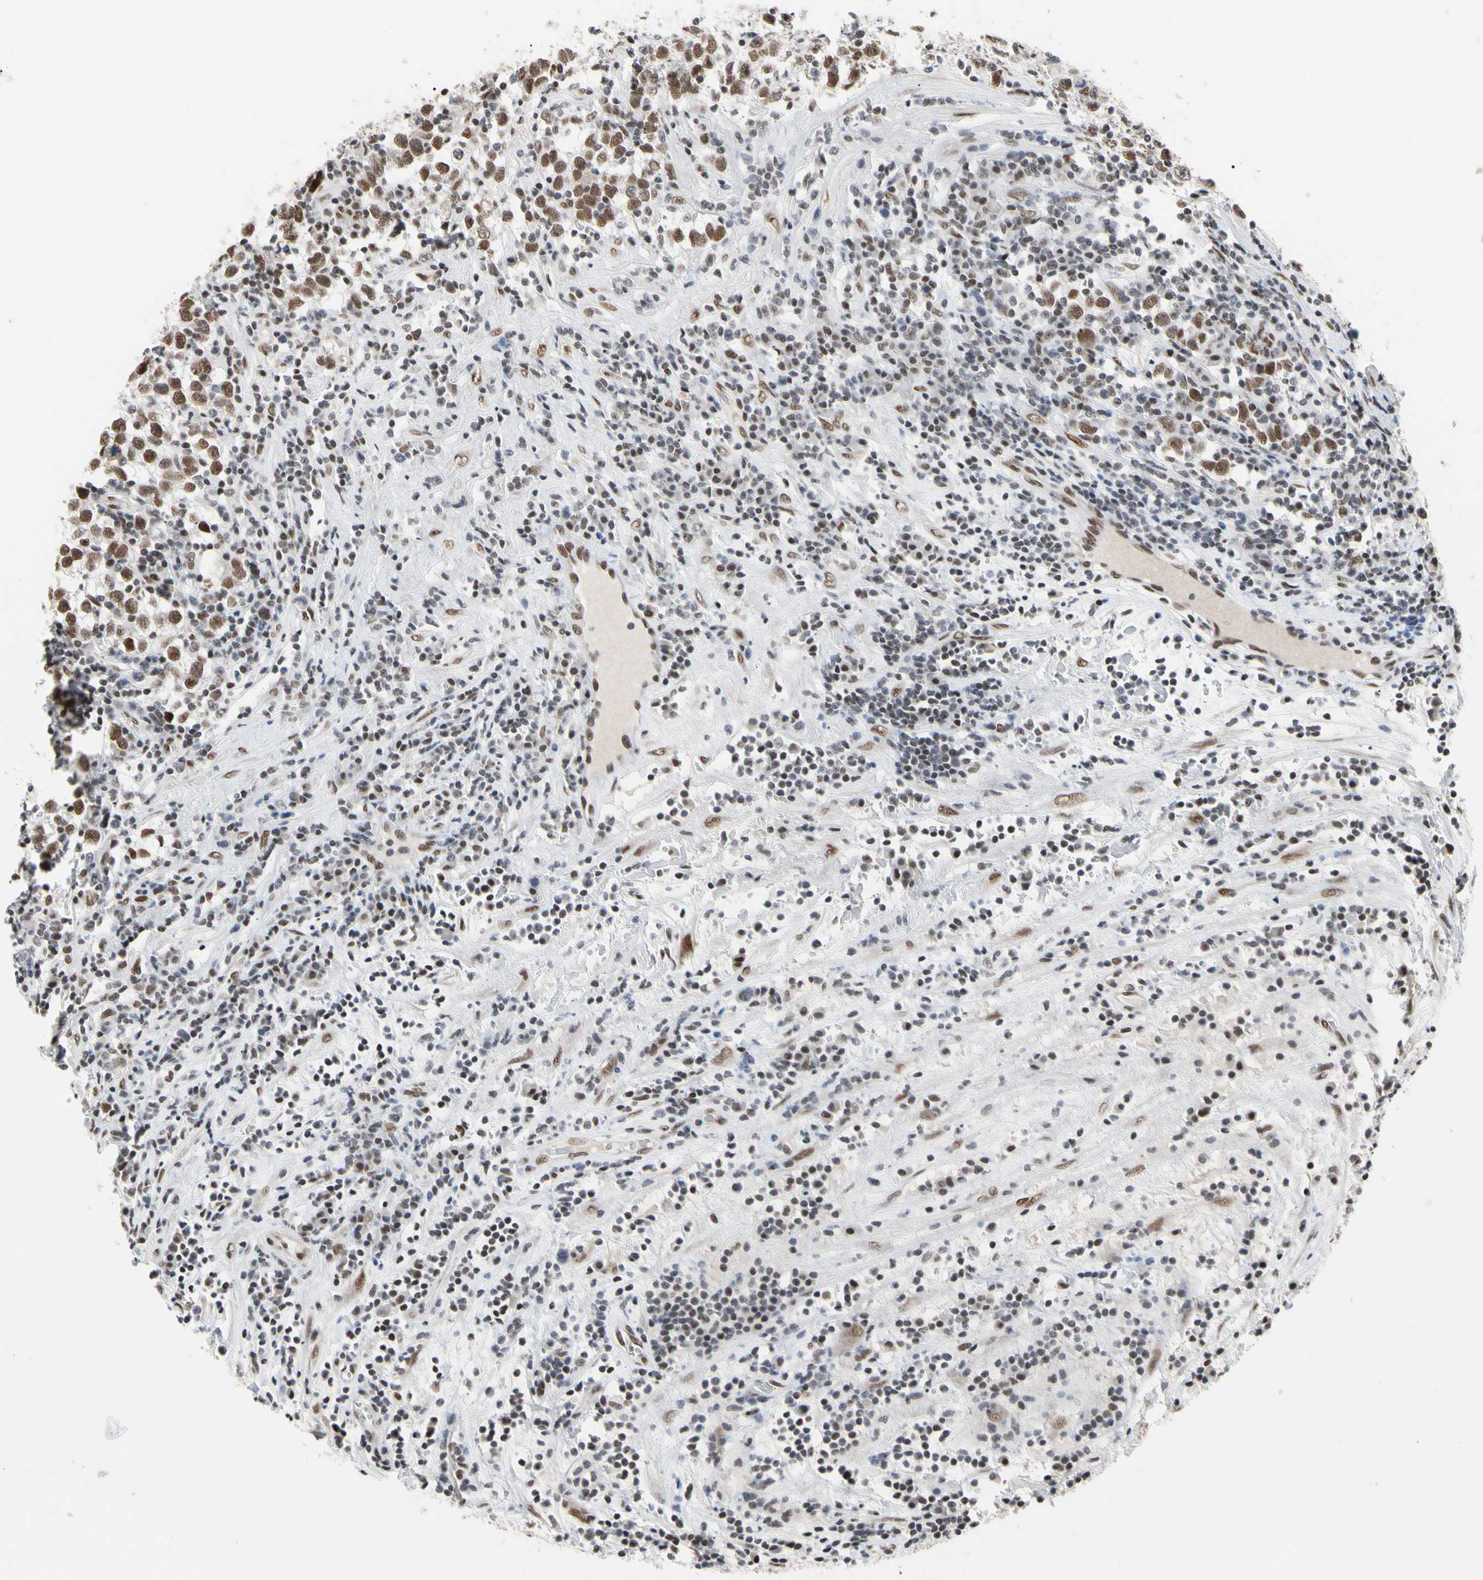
{"staining": {"intensity": "moderate", "quantity": ">75%", "location": "nuclear"}, "tissue": "testis cancer", "cell_type": "Tumor cells", "image_type": "cancer", "snomed": [{"axis": "morphology", "description": "Seminoma, NOS"}, {"axis": "topography", "description": "Testis"}], "caption": "Testis cancer was stained to show a protein in brown. There is medium levels of moderate nuclear positivity in approximately >75% of tumor cells.", "gene": "FAM98B", "patient": {"sex": "male", "age": 43}}